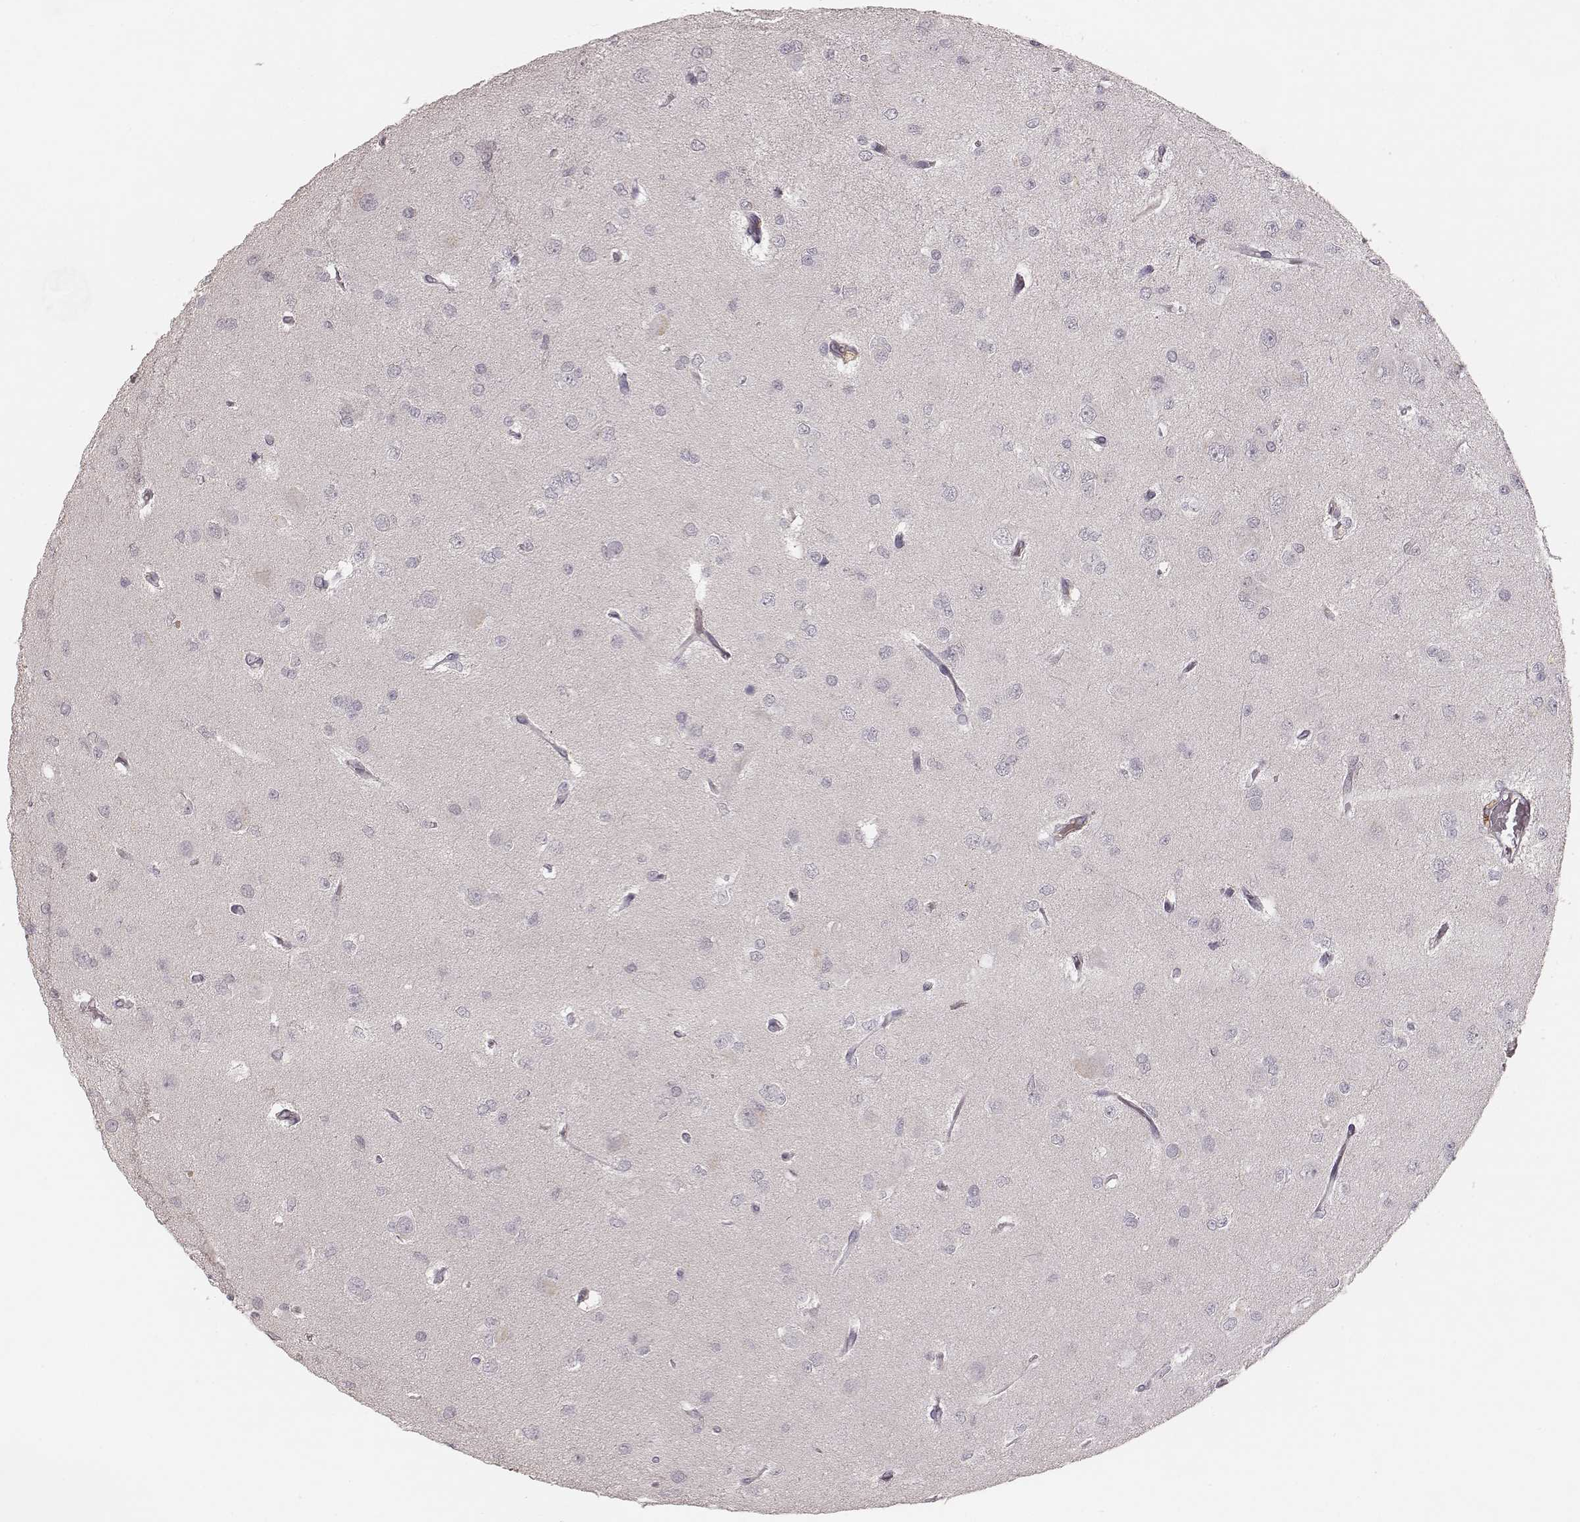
{"staining": {"intensity": "negative", "quantity": "none", "location": "none"}, "tissue": "glioma", "cell_type": "Tumor cells", "image_type": "cancer", "snomed": [{"axis": "morphology", "description": "Glioma, malignant, Low grade"}, {"axis": "topography", "description": "Brain"}], "caption": "There is no significant positivity in tumor cells of malignant glioma (low-grade).", "gene": "CD8A", "patient": {"sex": "male", "age": 27}}